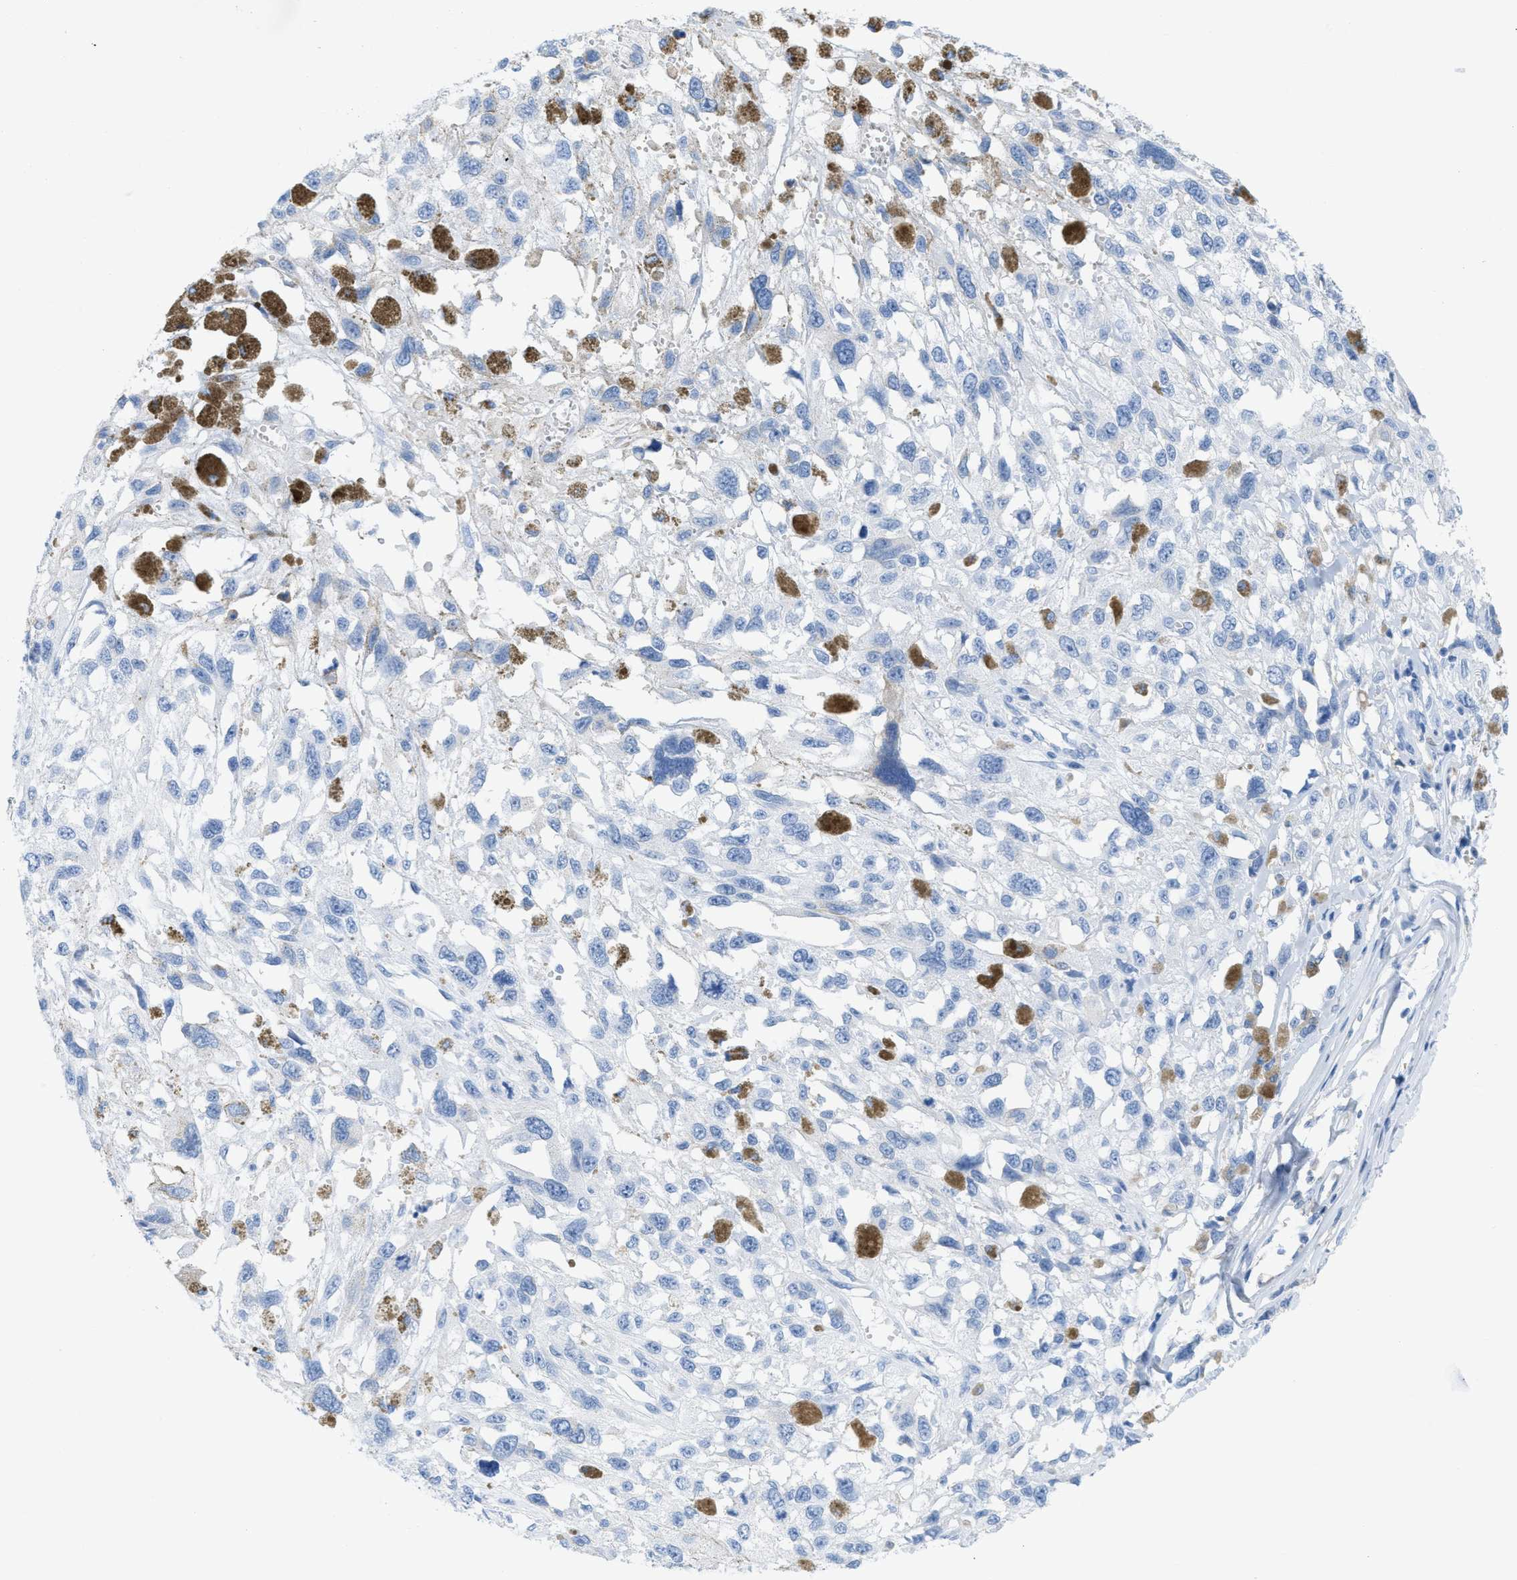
{"staining": {"intensity": "negative", "quantity": "none", "location": "none"}, "tissue": "melanoma", "cell_type": "Tumor cells", "image_type": "cancer", "snomed": [{"axis": "morphology", "description": "Malignant melanoma, Metastatic site"}, {"axis": "topography", "description": "Lymph node"}], "caption": "The photomicrograph shows no staining of tumor cells in malignant melanoma (metastatic site). (DAB (3,3'-diaminobenzidine) immunohistochemistry, high magnification).", "gene": "ASGR1", "patient": {"sex": "male", "age": 59}}